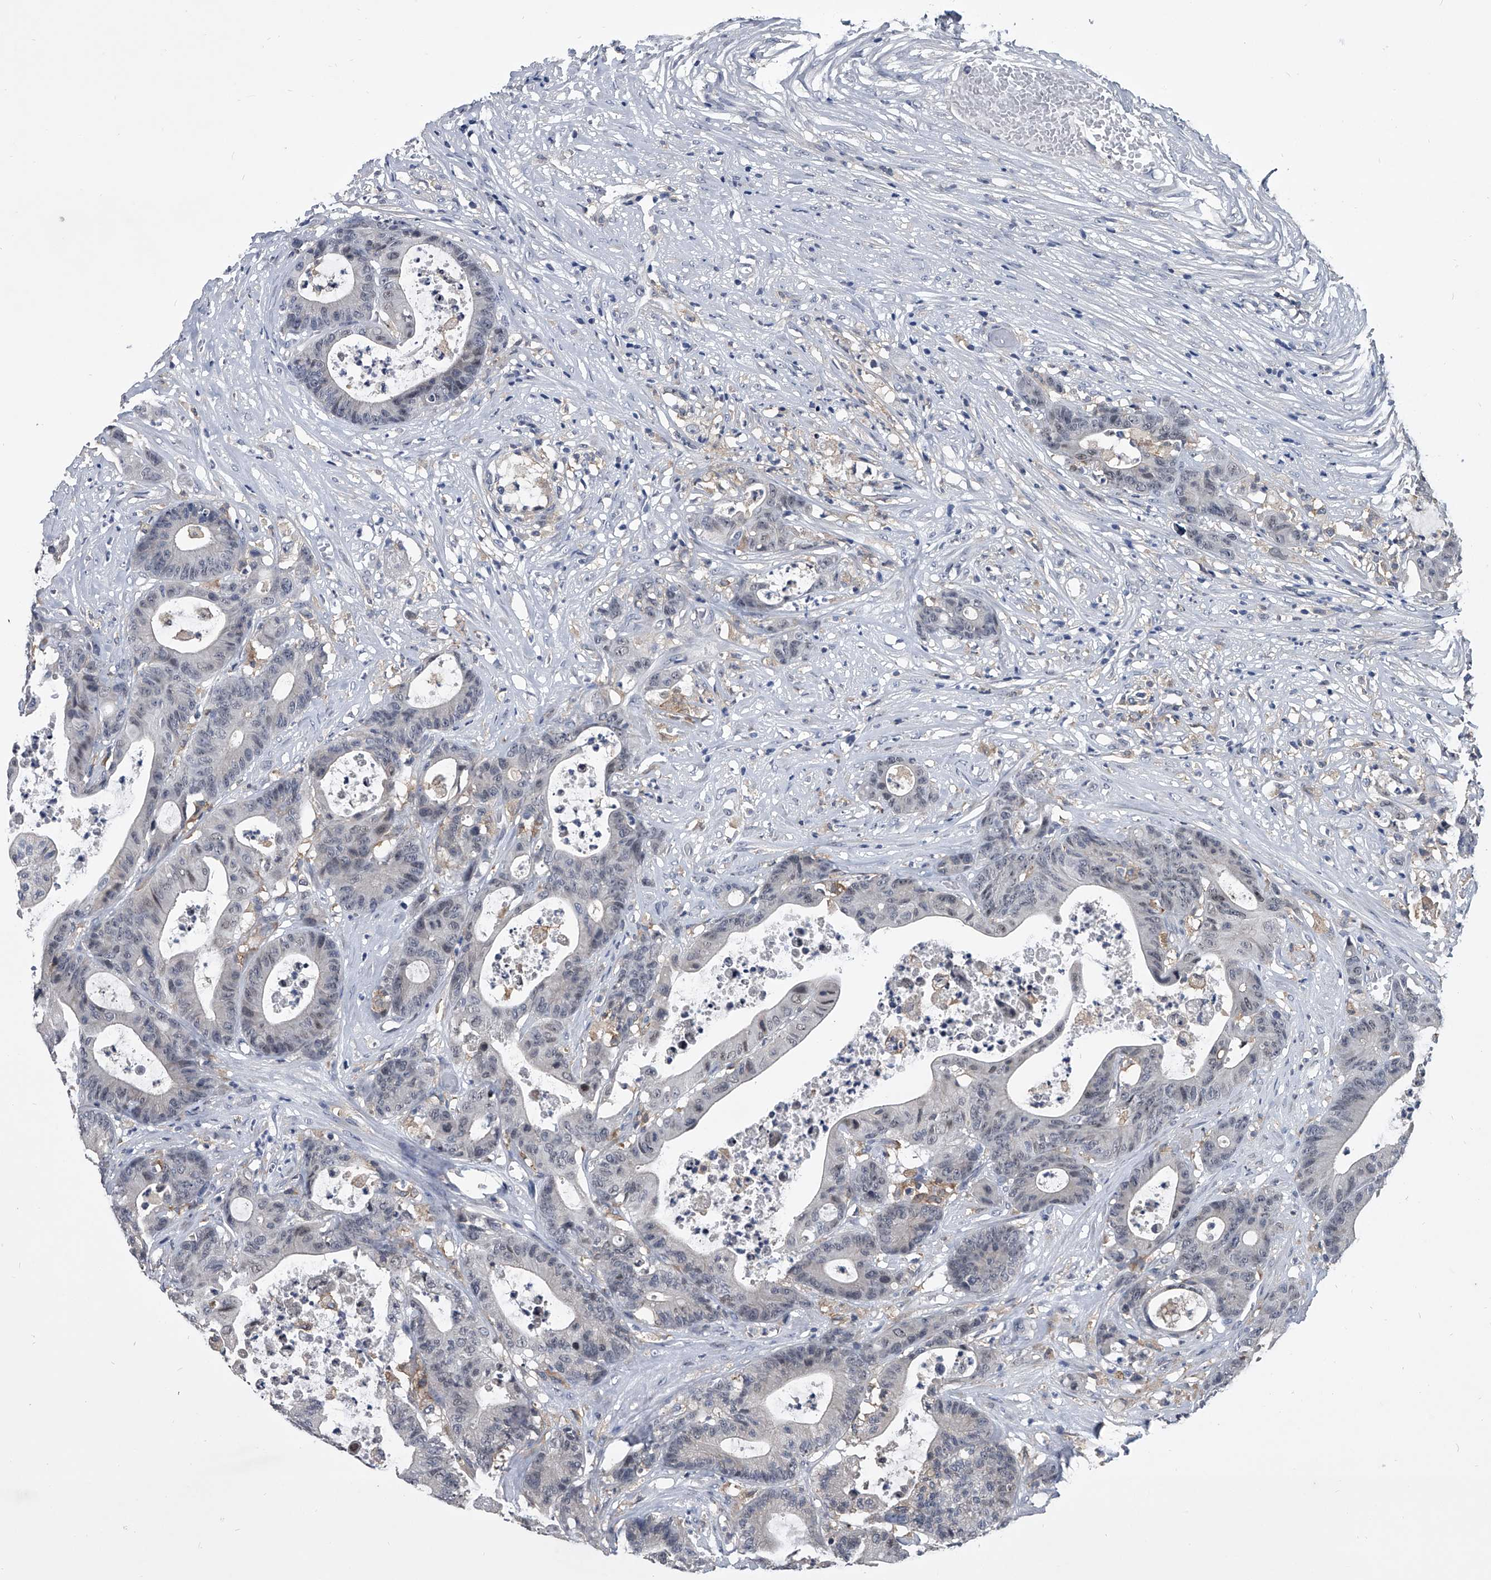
{"staining": {"intensity": "negative", "quantity": "none", "location": "none"}, "tissue": "colorectal cancer", "cell_type": "Tumor cells", "image_type": "cancer", "snomed": [{"axis": "morphology", "description": "Adenocarcinoma, NOS"}, {"axis": "topography", "description": "Colon"}], "caption": "This is an immunohistochemistry (IHC) photomicrograph of colorectal cancer. There is no expression in tumor cells.", "gene": "MAP4K3", "patient": {"sex": "female", "age": 84}}